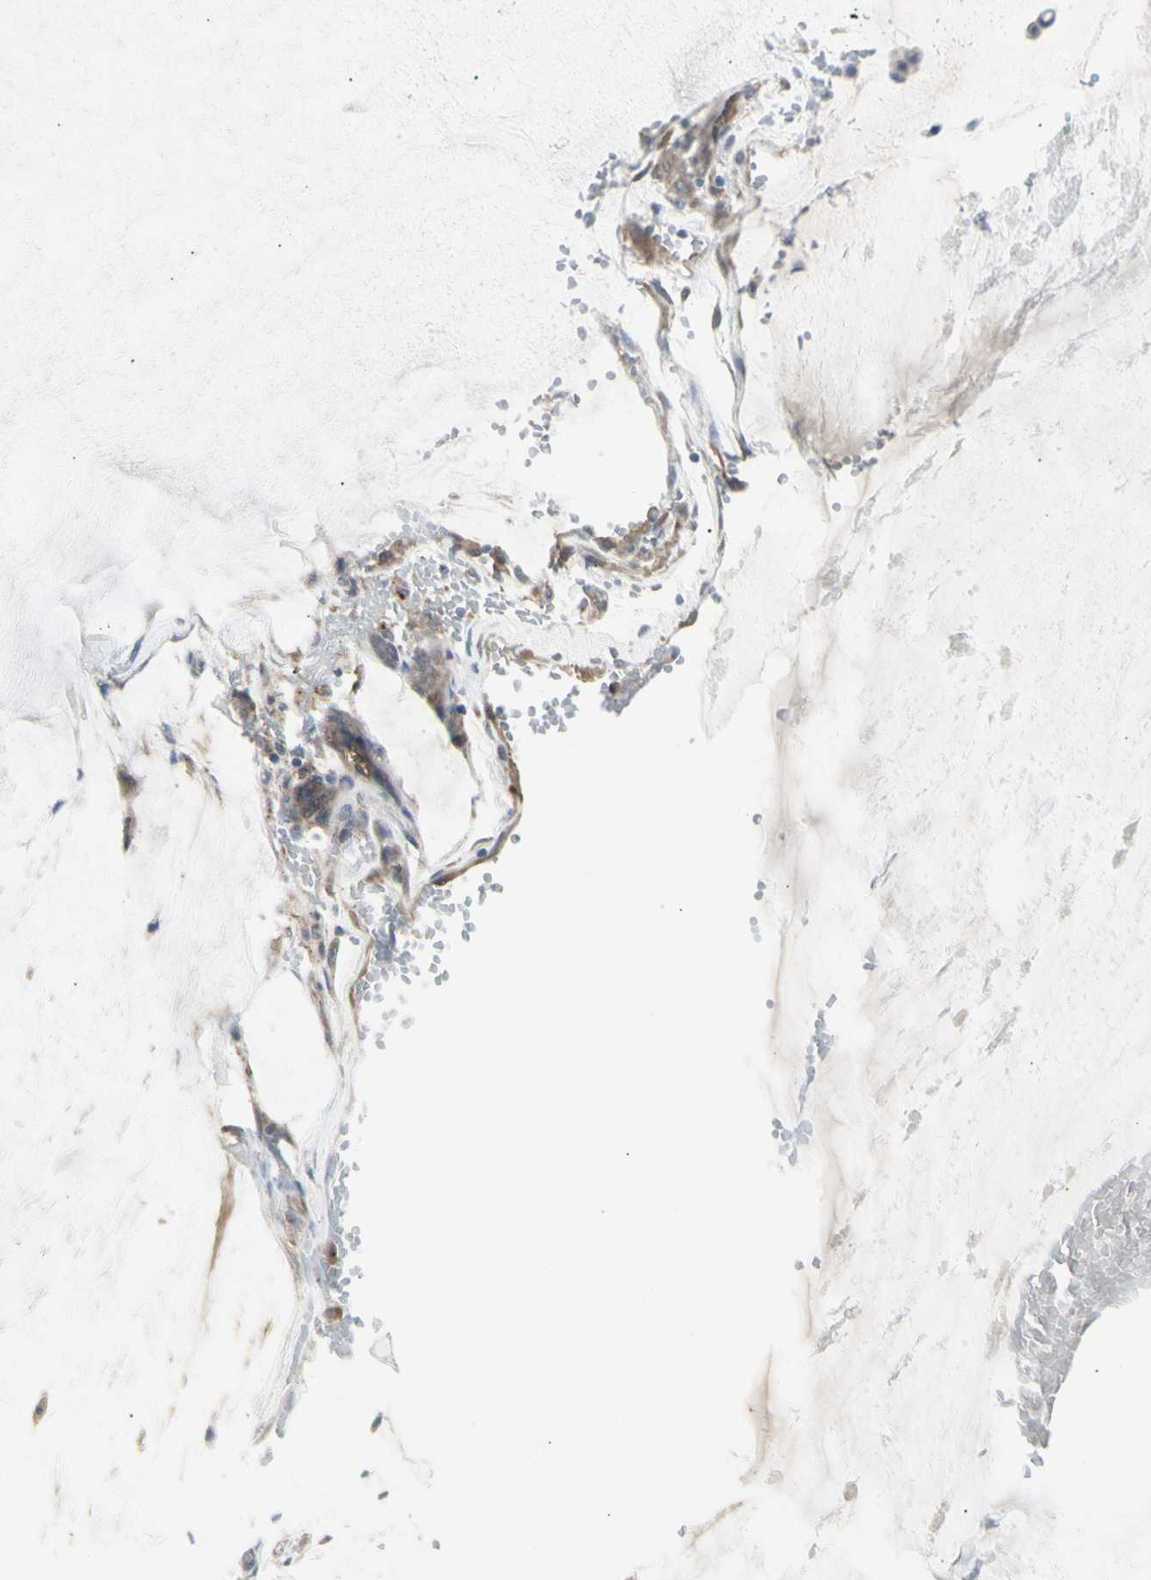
{"staining": {"intensity": "weak", "quantity": ">75%", "location": "cytoplasmic/membranous,nuclear"}, "tissue": "ovarian cancer", "cell_type": "Tumor cells", "image_type": "cancer", "snomed": [{"axis": "morphology", "description": "Cystadenocarcinoma, mucinous, NOS"}, {"axis": "topography", "description": "Ovary"}], "caption": "Human ovarian cancer stained for a protein (brown) exhibits weak cytoplasmic/membranous and nuclear positive expression in about >75% of tumor cells.", "gene": "CHURC1-FNTB", "patient": {"sex": "female", "age": 39}}